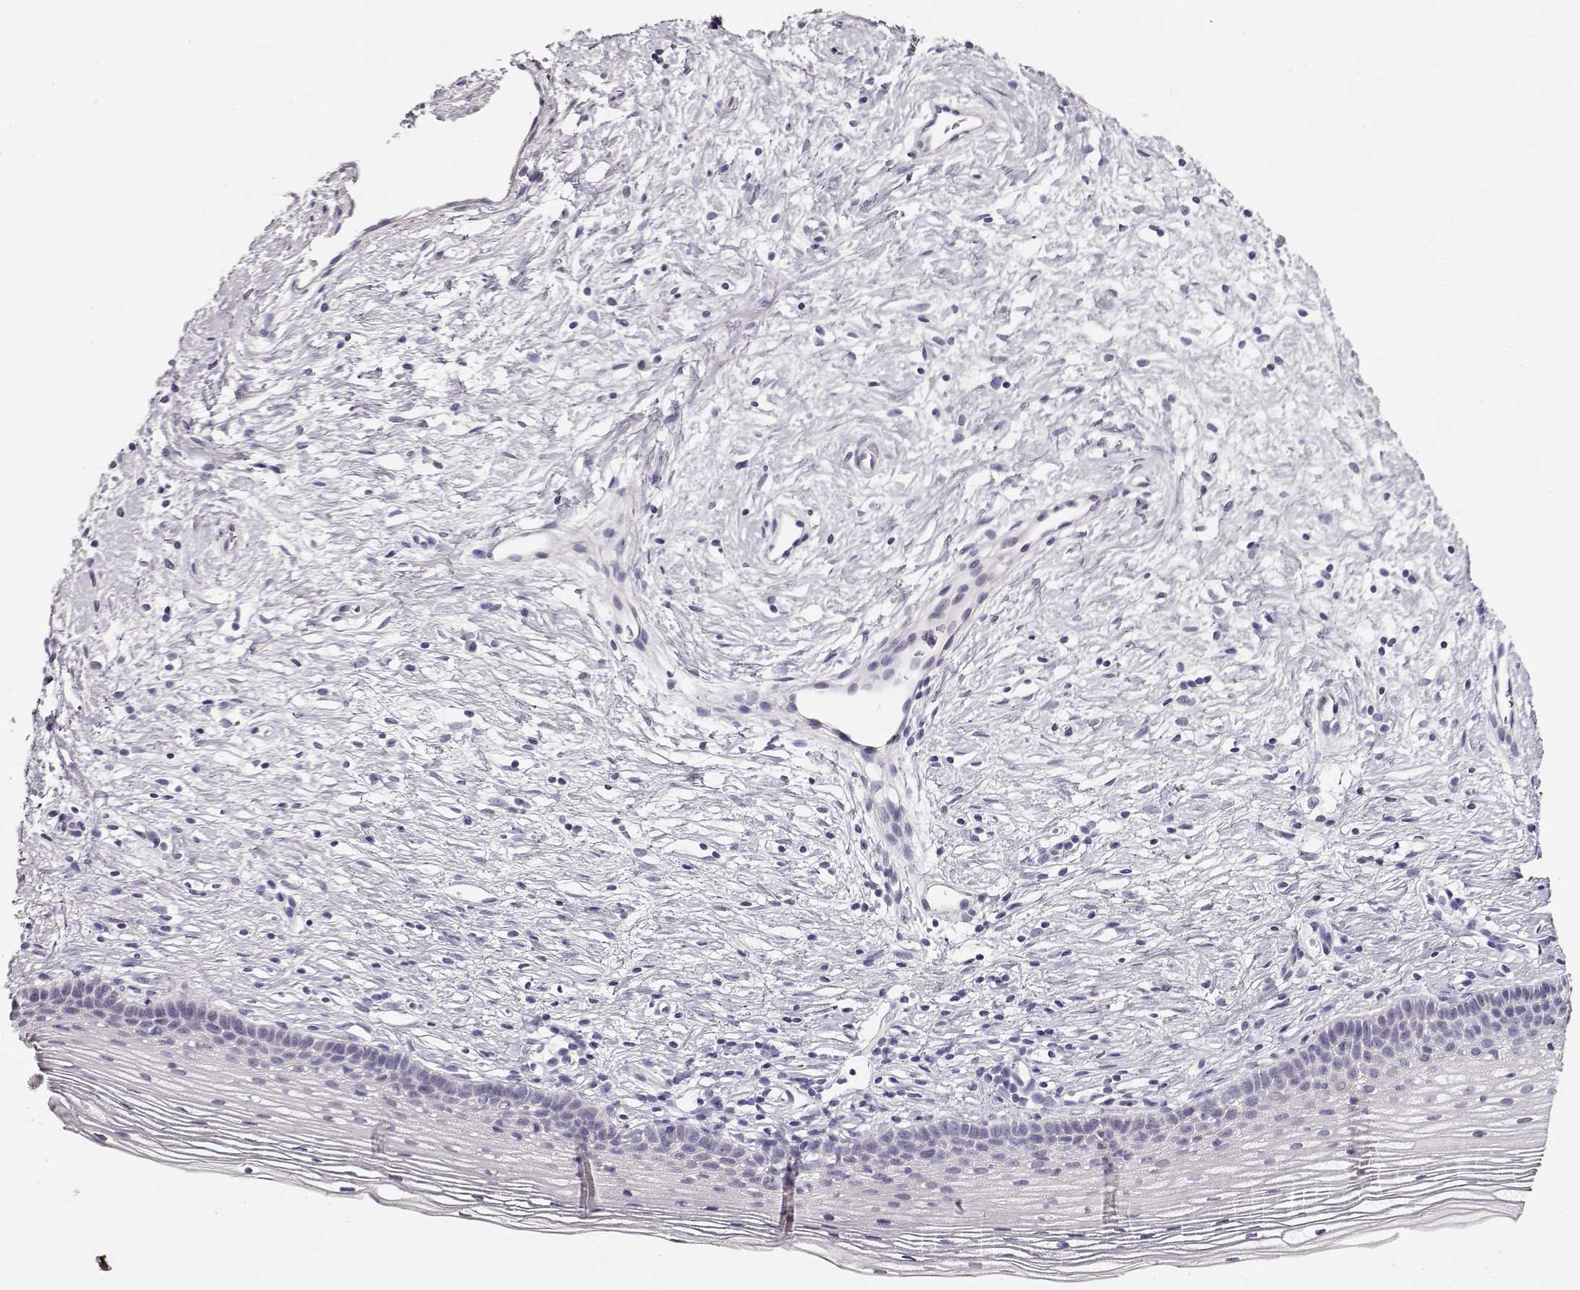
{"staining": {"intensity": "negative", "quantity": "none", "location": "none"}, "tissue": "cervix", "cell_type": "Squamous epithelial cells", "image_type": "normal", "snomed": [{"axis": "morphology", "description": "Normal tissue, NOS"}, {"axis": "topography", "description": "Cervix"}], "caption": "This image is of benign cervix stained with immunohistochemistry (IHC) to label a protein in brown with the nuclei are counter-stained blue. There is no staining in squamous epithelial cells. (Immunohistochemistry (ihc), brightfield microscopy, high magnification).", "gene": "MAGEC1", "patient": {"sex": "female", "age": 39}}